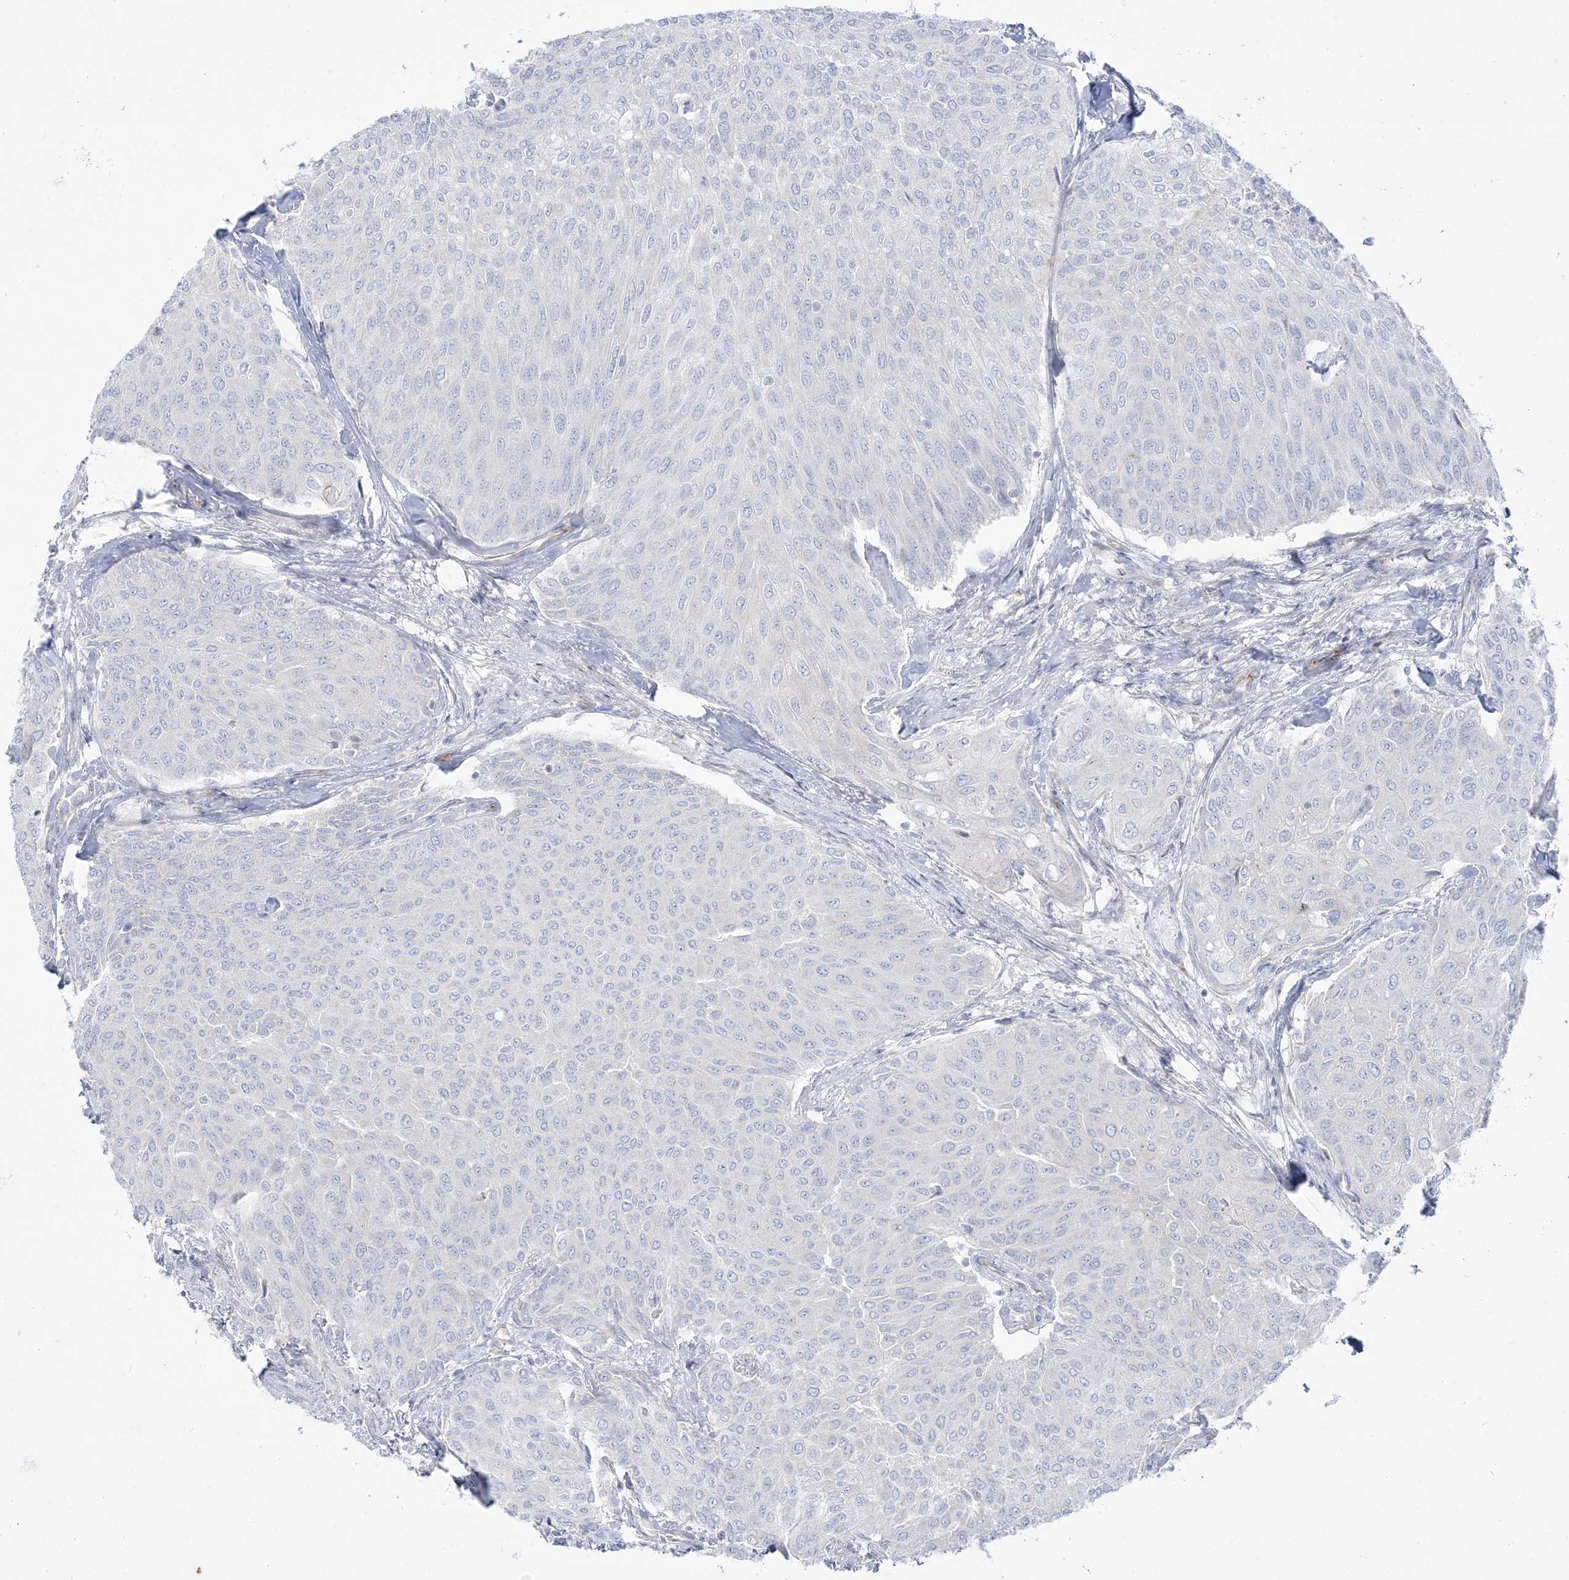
{"staining": {"intensity": "negative", "quantity": "none", "location": "none"}, "tissue": "urothelial cancer", "cell_type": "Tumor cells", "image_type": "cancer", "snomed": [{"axis": "morphology", "description": "Urothelial carcinoma, Low grade"}, {"axis": "topography", "description": "Urinary bladder"}], "caption": "DAB (3,3'-diaminobenzidine) immunohistochemical staining of human urothelial cancer exhibits no significant expression in tumor cells.", "gene": "GPAT2", "patient": {"sex": "female", "age": 79}}